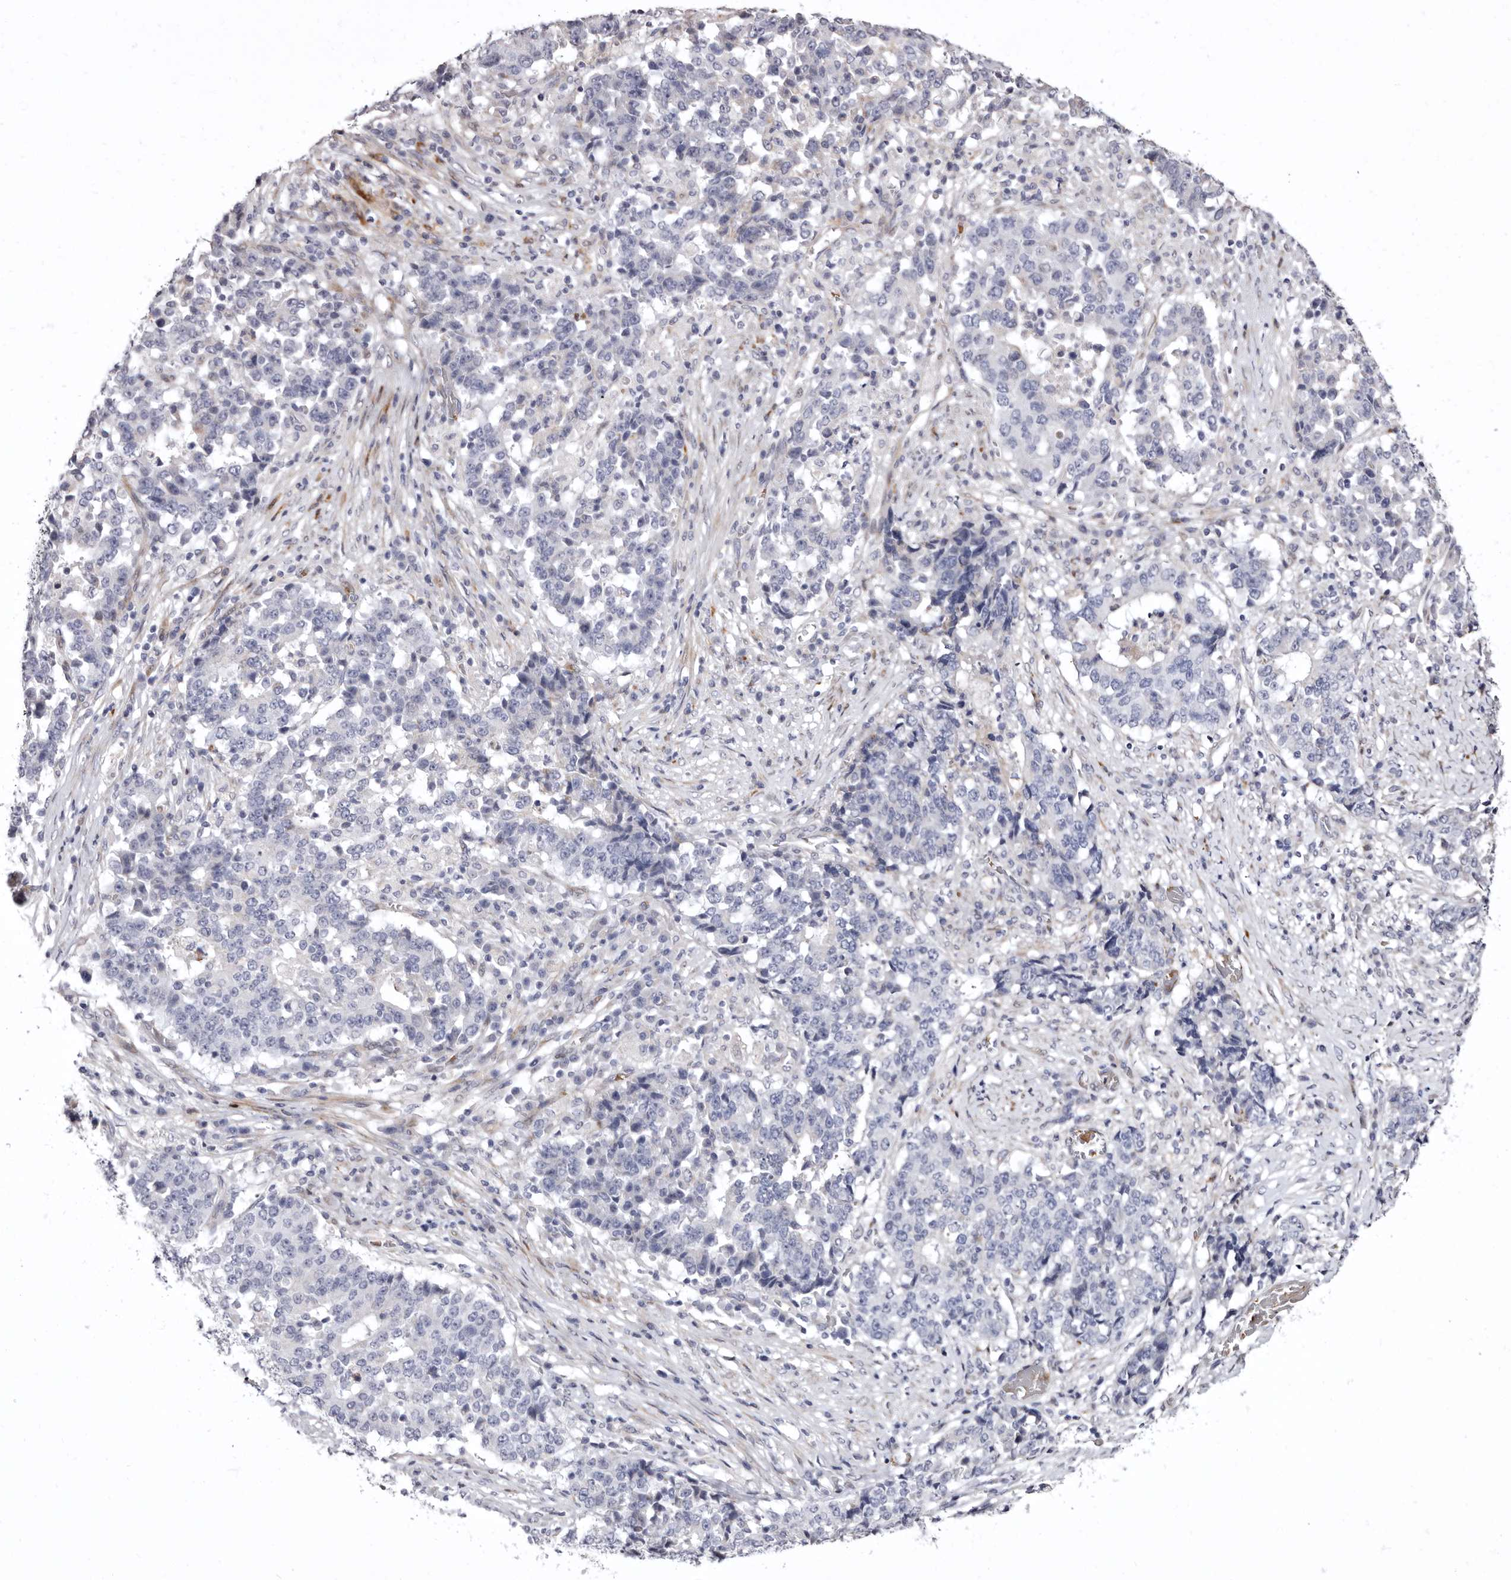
{"staining": {"intensity": "negative", "quantity": "none", "location": "none"}, "tissue": "stomach cancer", "cell_type": "Tumor cells", "image_type": "cancer", "snomed": [{"axis": "morphology", "description": "Adenocarcinoma, NOS"}, {"axis": "topography", "description": "Stomach"}], "caption": "Immunohistochemistry histopathology image of stomach adenocarcinoma stained for a protein (brown), which displays no expression in tumor cells.", "gene": "AIDA", "patient": {"sex": "male", "age": 59}}